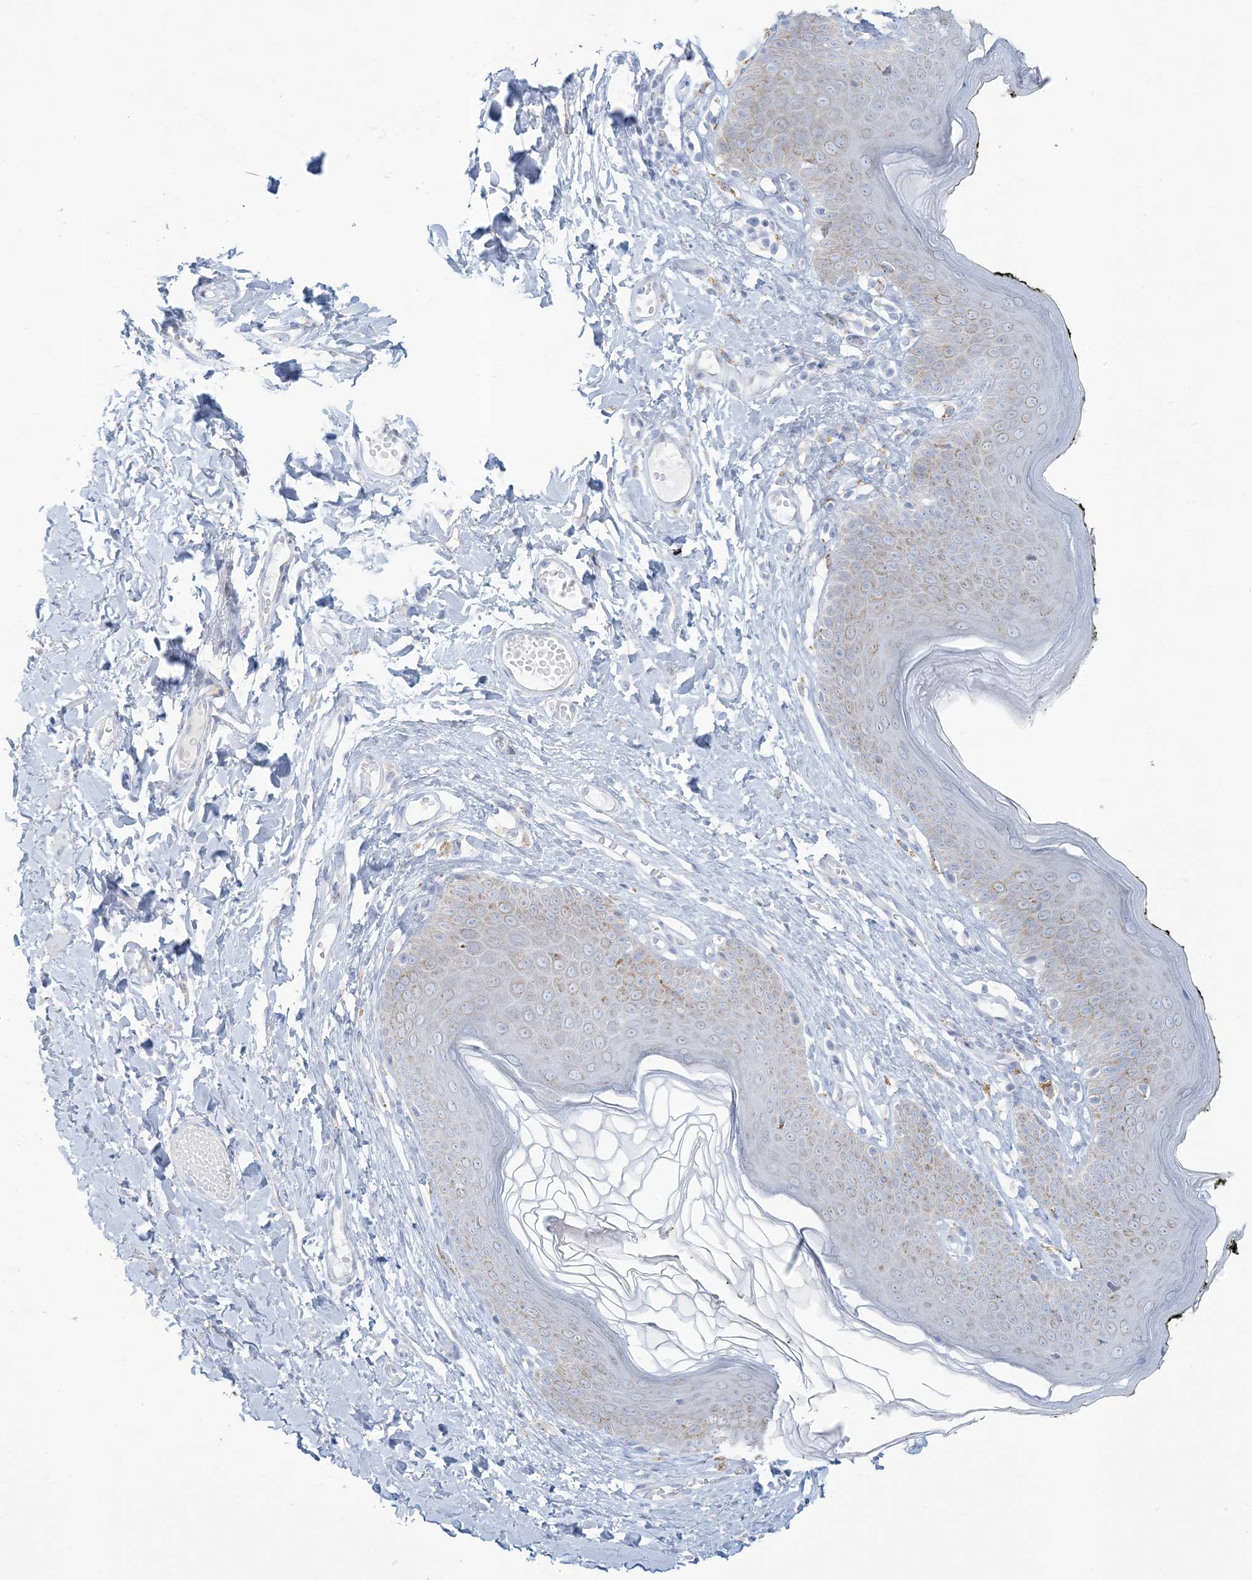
{"staining": {"intensity": "weak", "quantity": "<25%", "location": "cytoplasmic/membranous"}, "tissue": "skin", "cell_type": "Epidermal cells", "image_type": "normal", "snomed": [{"axis": "morphology", "description": "Normal tissue, NOS"}, {"axis": "morphology", "description": "Inflammation, NOS"}, {"axis": "topography", "description": "Vulva"}], "caption": "A photomicrograph of skin stained for a protein reveals no brown staining in epidermal cells. (DAB immunohistochemistry visualized using brightfield microscopy, high magnification).", "gene": "ZDHHC4", "patient": {"sex": "female", "age": 84}}